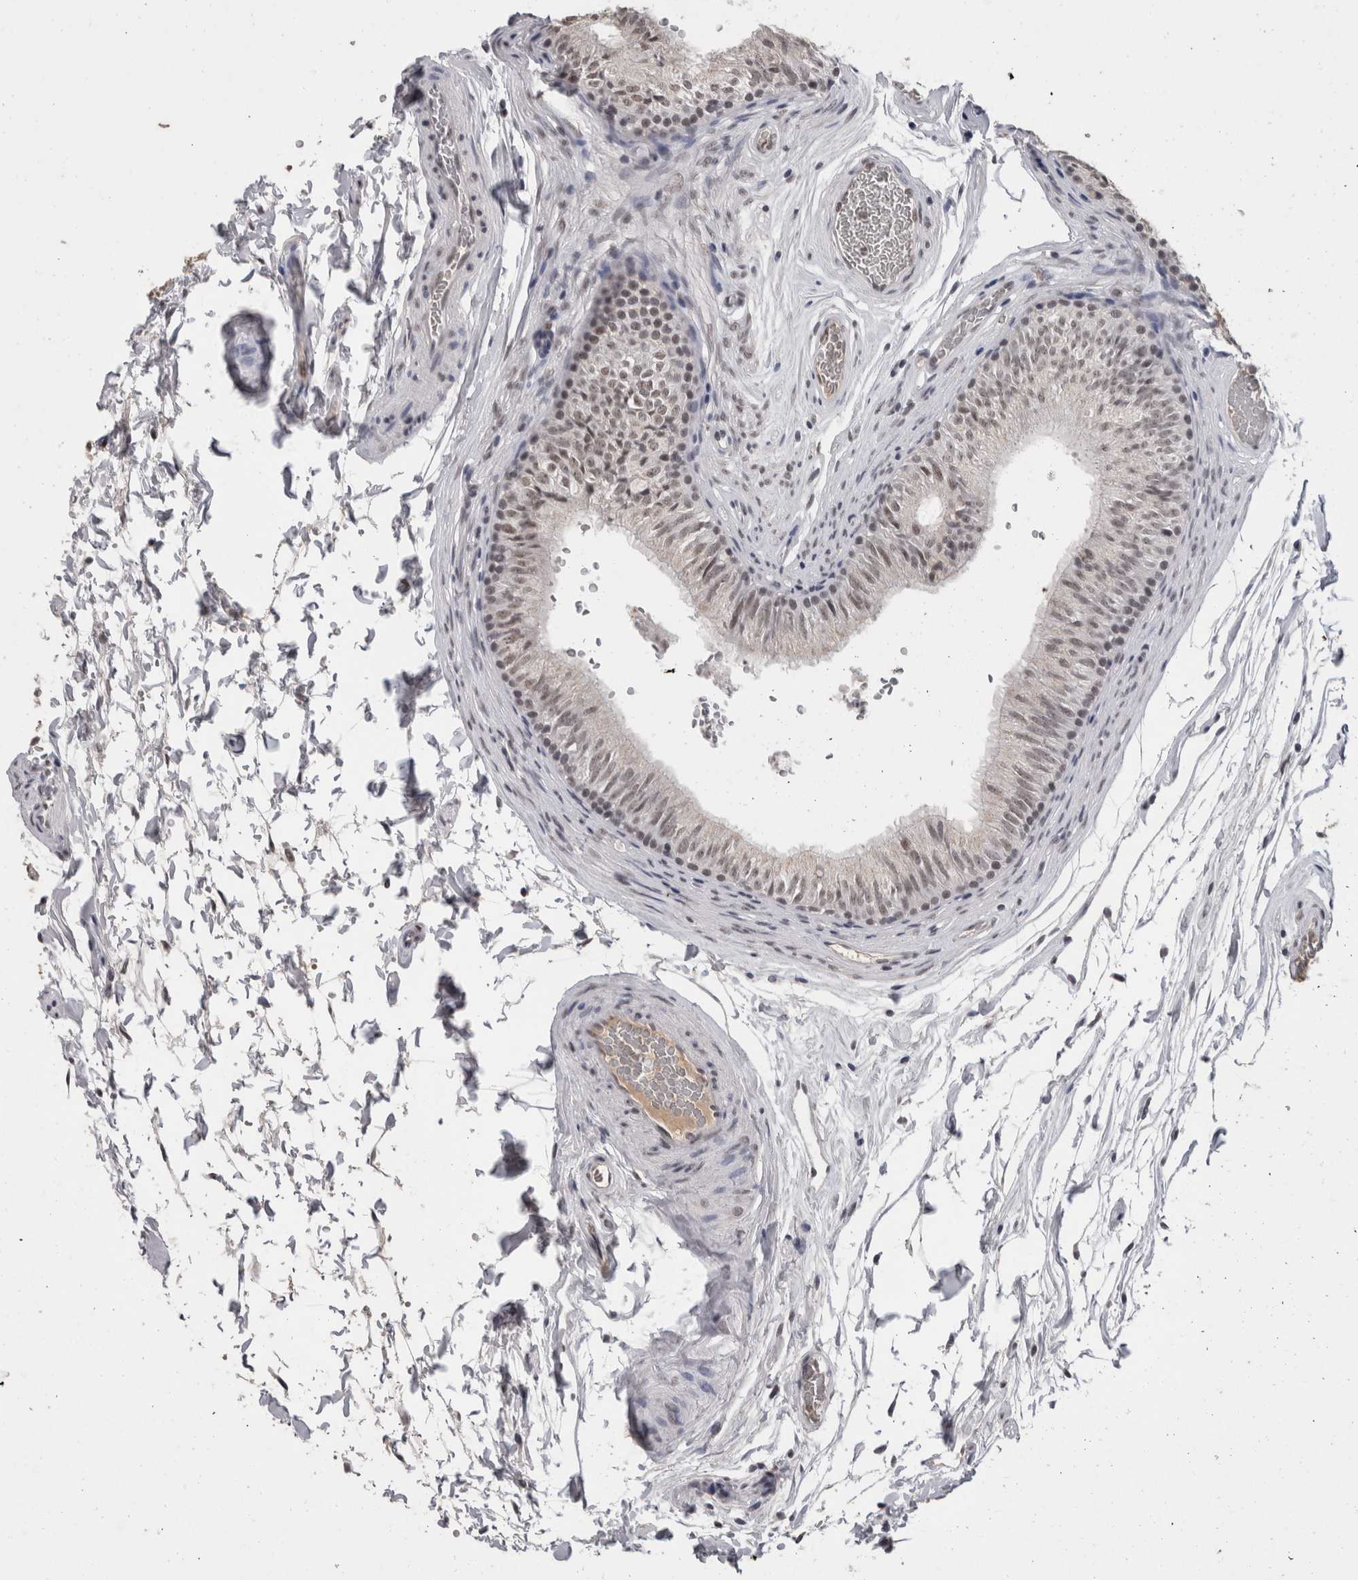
{"staining": {"intensity": "moderate", "quantity": "25%-75%", "location": "nuclear"}, "tissue": "epididymis", "cell_type": "Glandular cells", "image_type": "normal", "snomed": [{"axis": "morphology", "description": "Normal tissue, NOS"}, {"axis": "topography", "description": "Epididymis"}], "caption": "Protein analysis of normal epididymis demonstrates moderate nuclear staining in about 25%-75% of glandular cells.", "gene": "DDX17", "patient": {"sex": "male", "age": 36}}